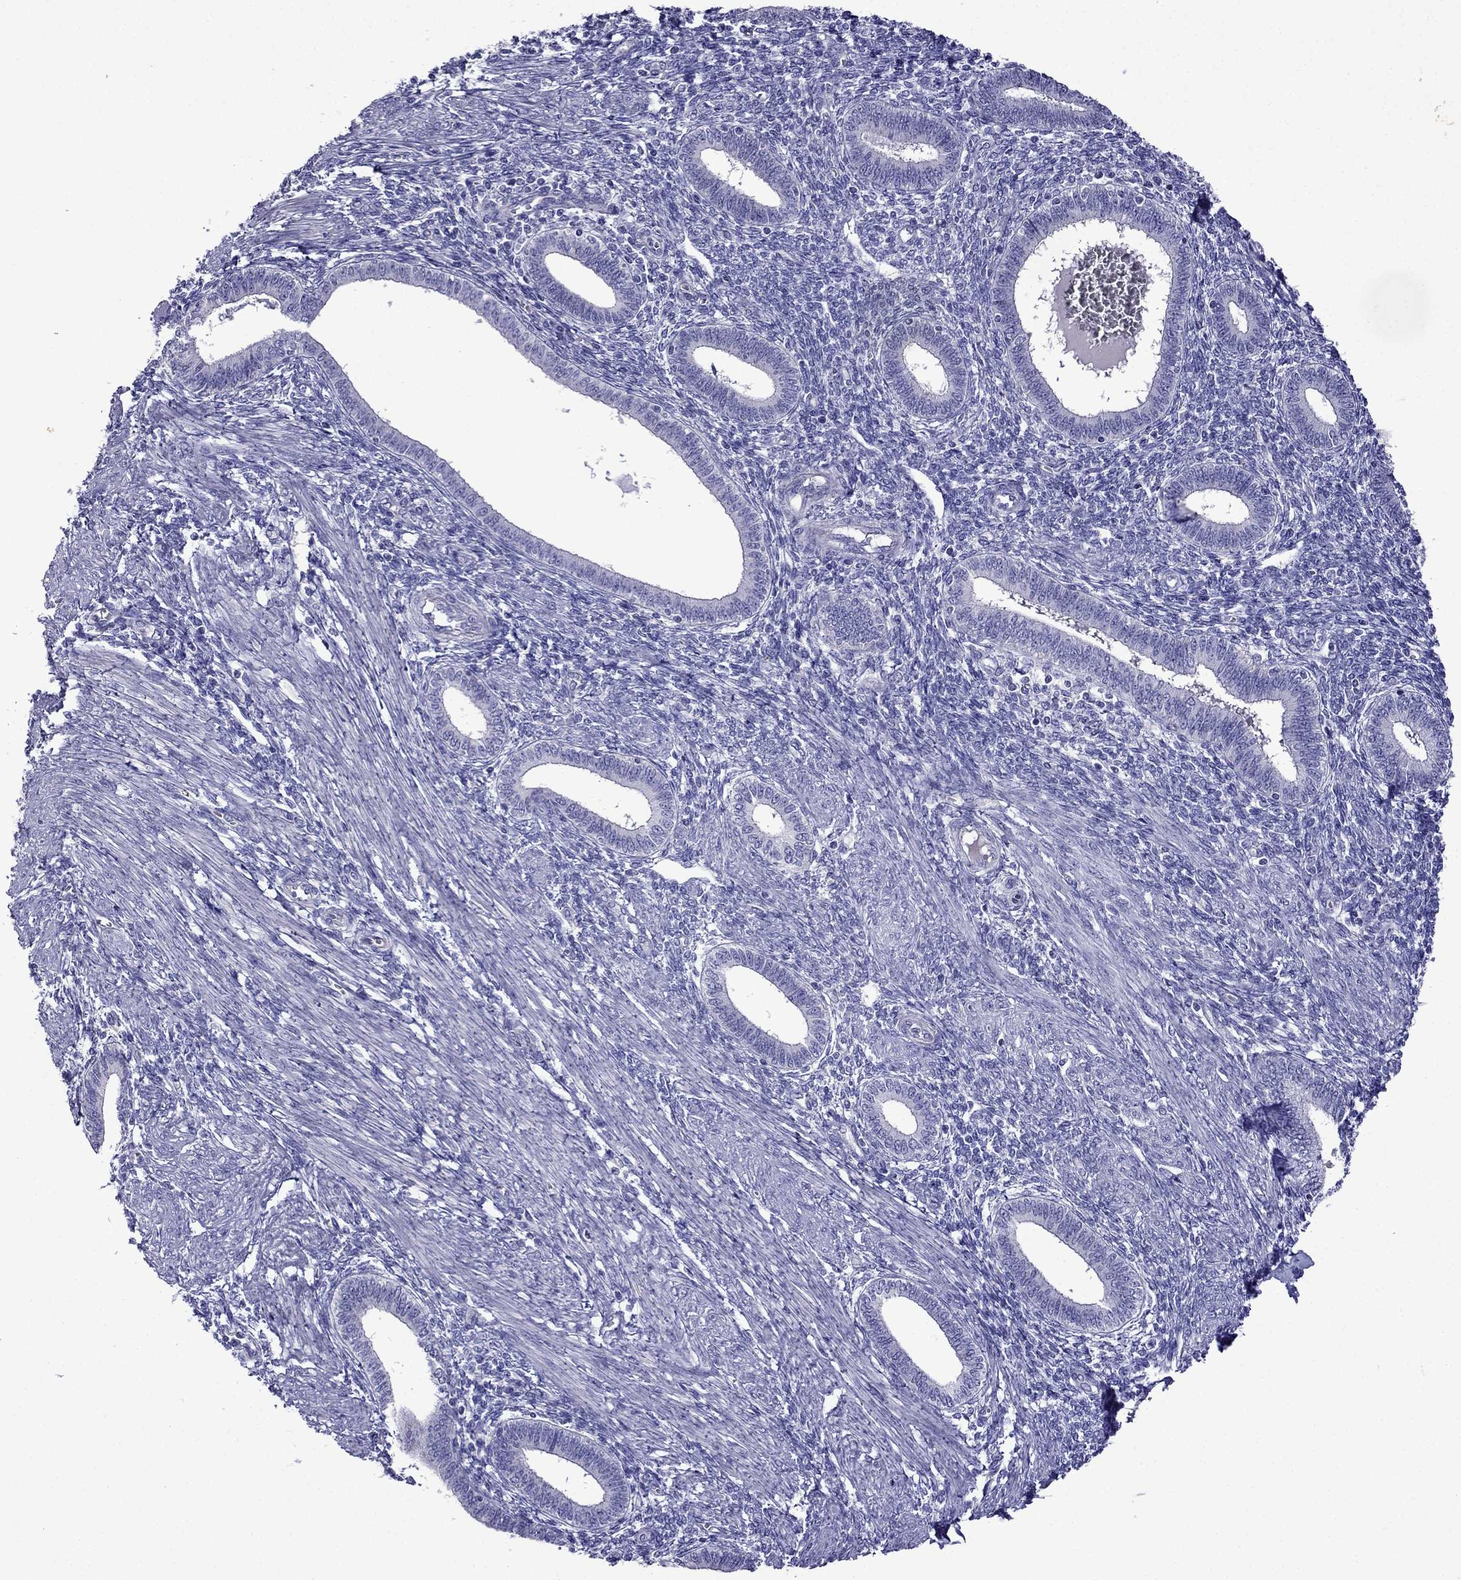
{"staining": {"intensity": "negative", "quantity": "none", "location": "none"}, "tissue": "endometrium", "cell_type": "Cells in endometrial stroma", "image_type": "normal", "snomed": [{"axis": "morphology", "description": "Normal tissue, NOS"}, {"axis": "topography", "description": "Endometrium"}], "caption": "Immunohistochemistry photomicrograph of normal endometrium: endometrium stained with DAB demonstrates no significant protein positivity in cells in endometrial stroma.", "gene": "TDRD1", "patient": {"sex": "female", "age": 42}}